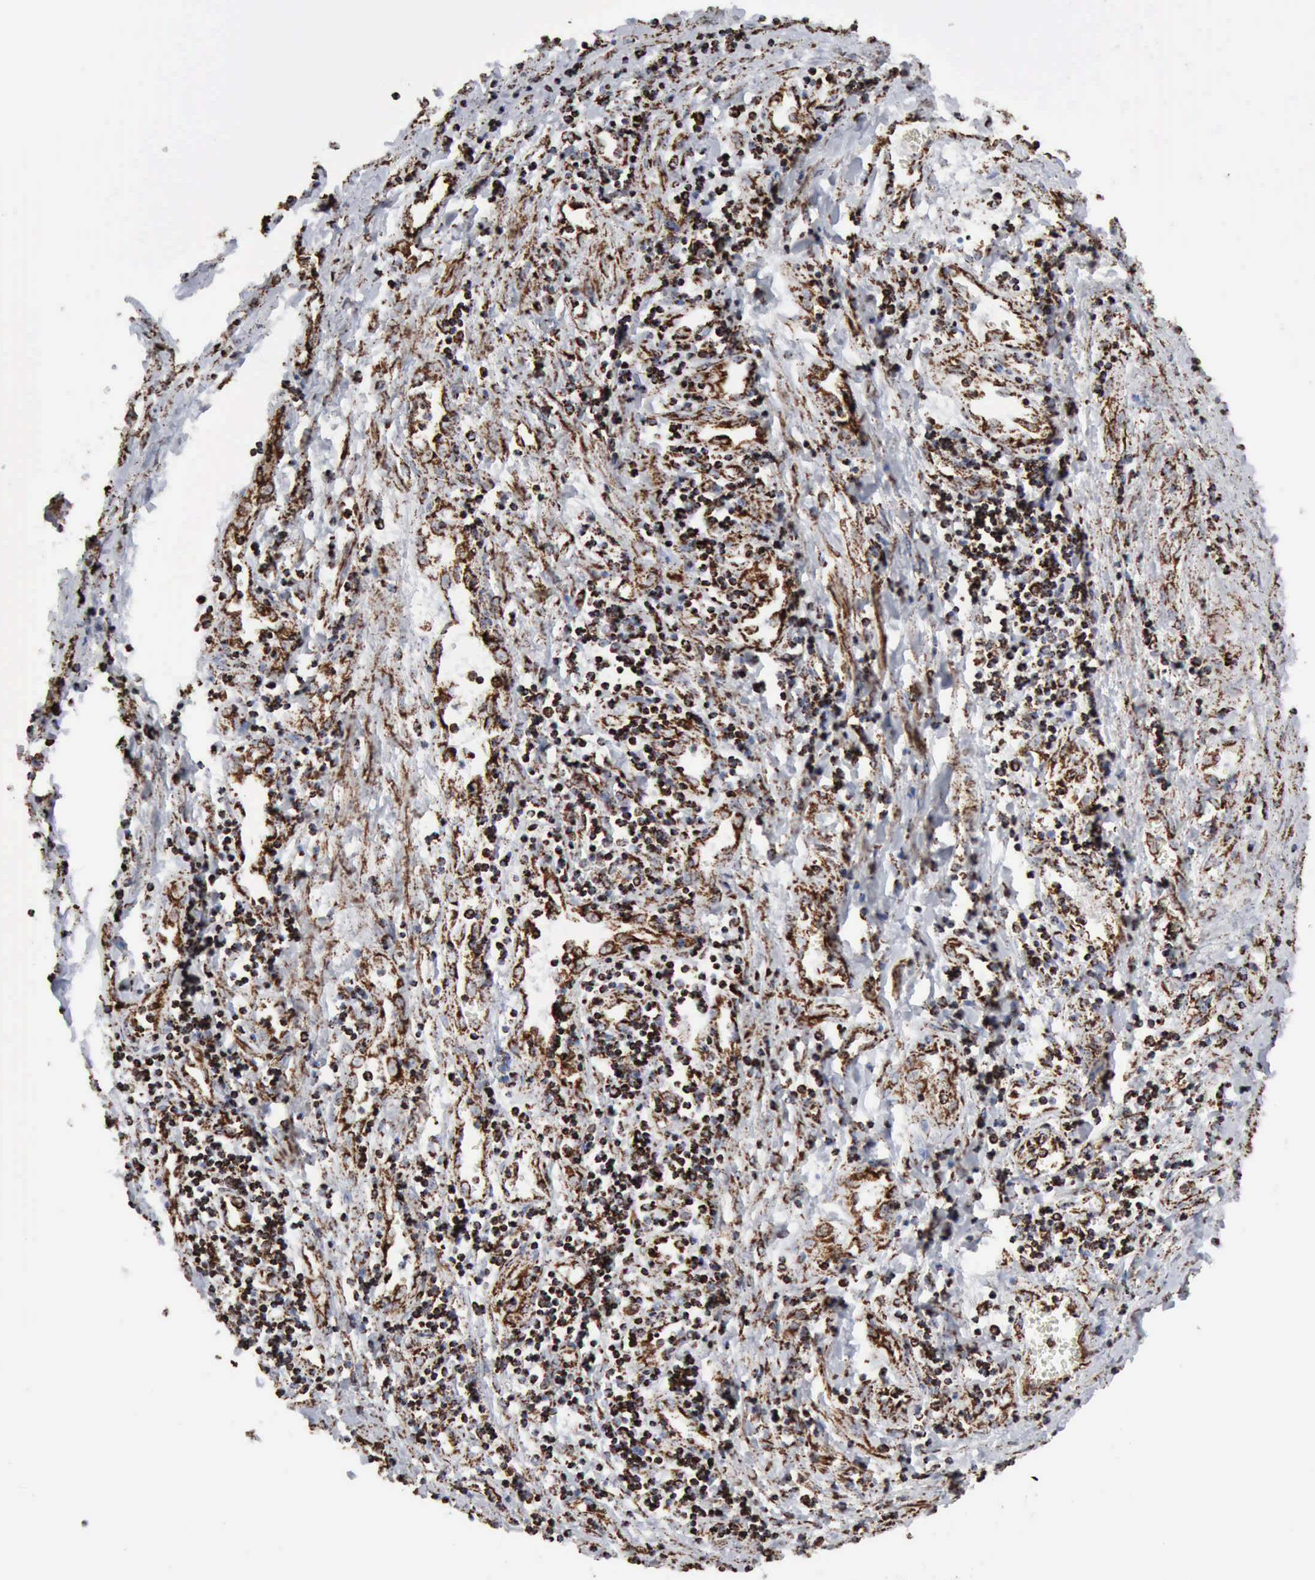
{"staining": {"intensity": "strong", "quantity": ">75%", "location": "cytoplasmic/membranous"}, "tissue": "liver cancer", "cell_type": "Tumor cells", "image_type": "cancer", "snomed": [{"axis": "morphology", "description": "Carcinoma, Hepatocellular, NOS"}, {"axis": "topography", "description": "Liver"}], "caption": "IHC (DAB (3,3'-diaminobenzidine)) staining of hepatocellular carcinoma (liver) displays strong cytoplasmic/membranous protein positivity in about >75% of tumor cells.", "gene": "ACO2", "patient": {"sex": "male", "age": 24}}